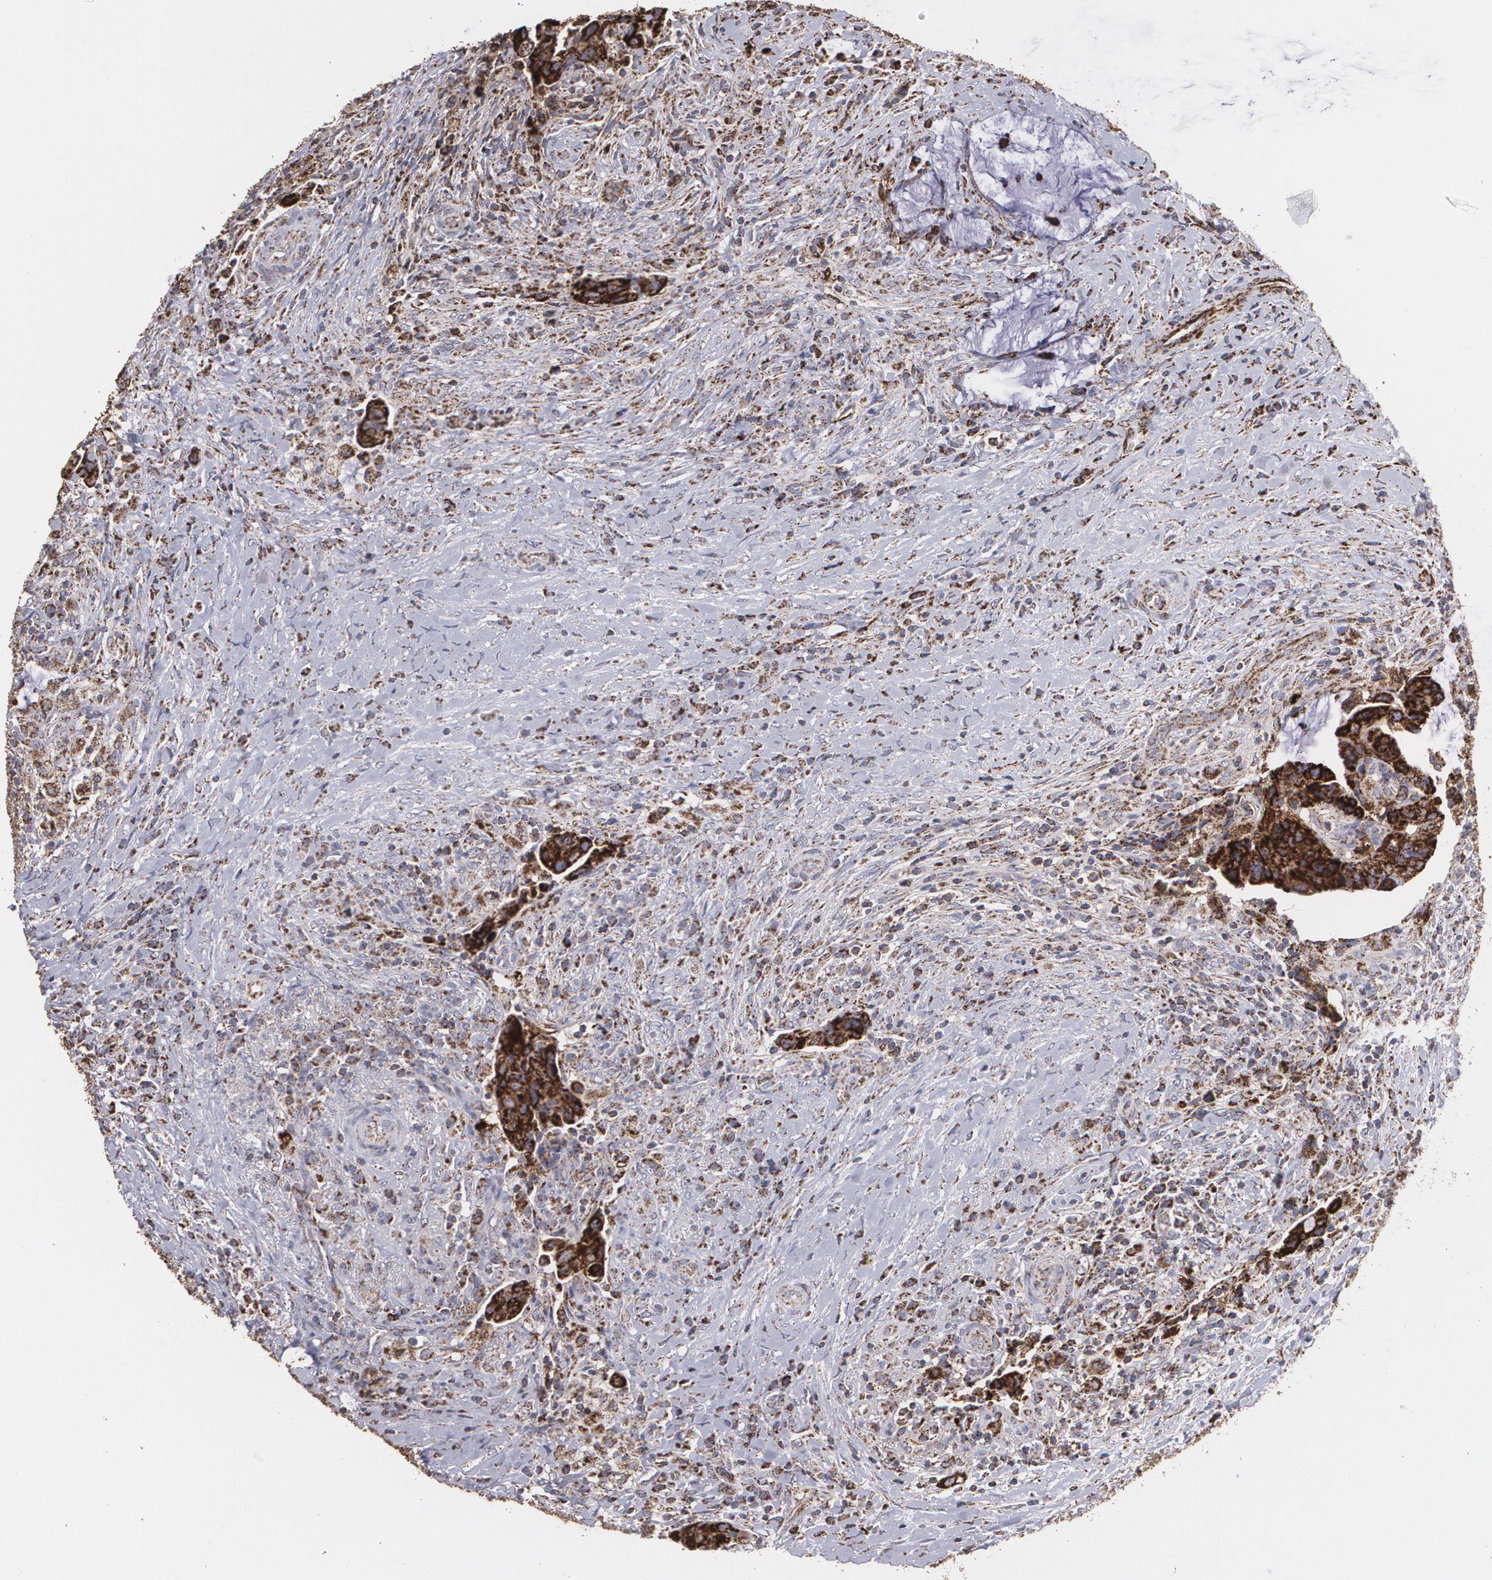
{"staining": {"intensity": "strong", "quantity": ">75%", "location": "cytoplasmic/membranous"}, "tissue": "colorectal cancer", "cell_type": "Tumor cells", "image_type": "cancer", "snomed": [{"axis": "morphology", "description": "Adenocarcinoma, NOS"}, {"axis": "topography", "description": "Rectum"}], "caption": "Protein staining of colorectal adenocarcinoma tissue reveals strong cytoplasmic/membranous expression in about >75% of tumor cells.", "gene": "HSPD1", "patient": {"sex": "female", "age": 71}}